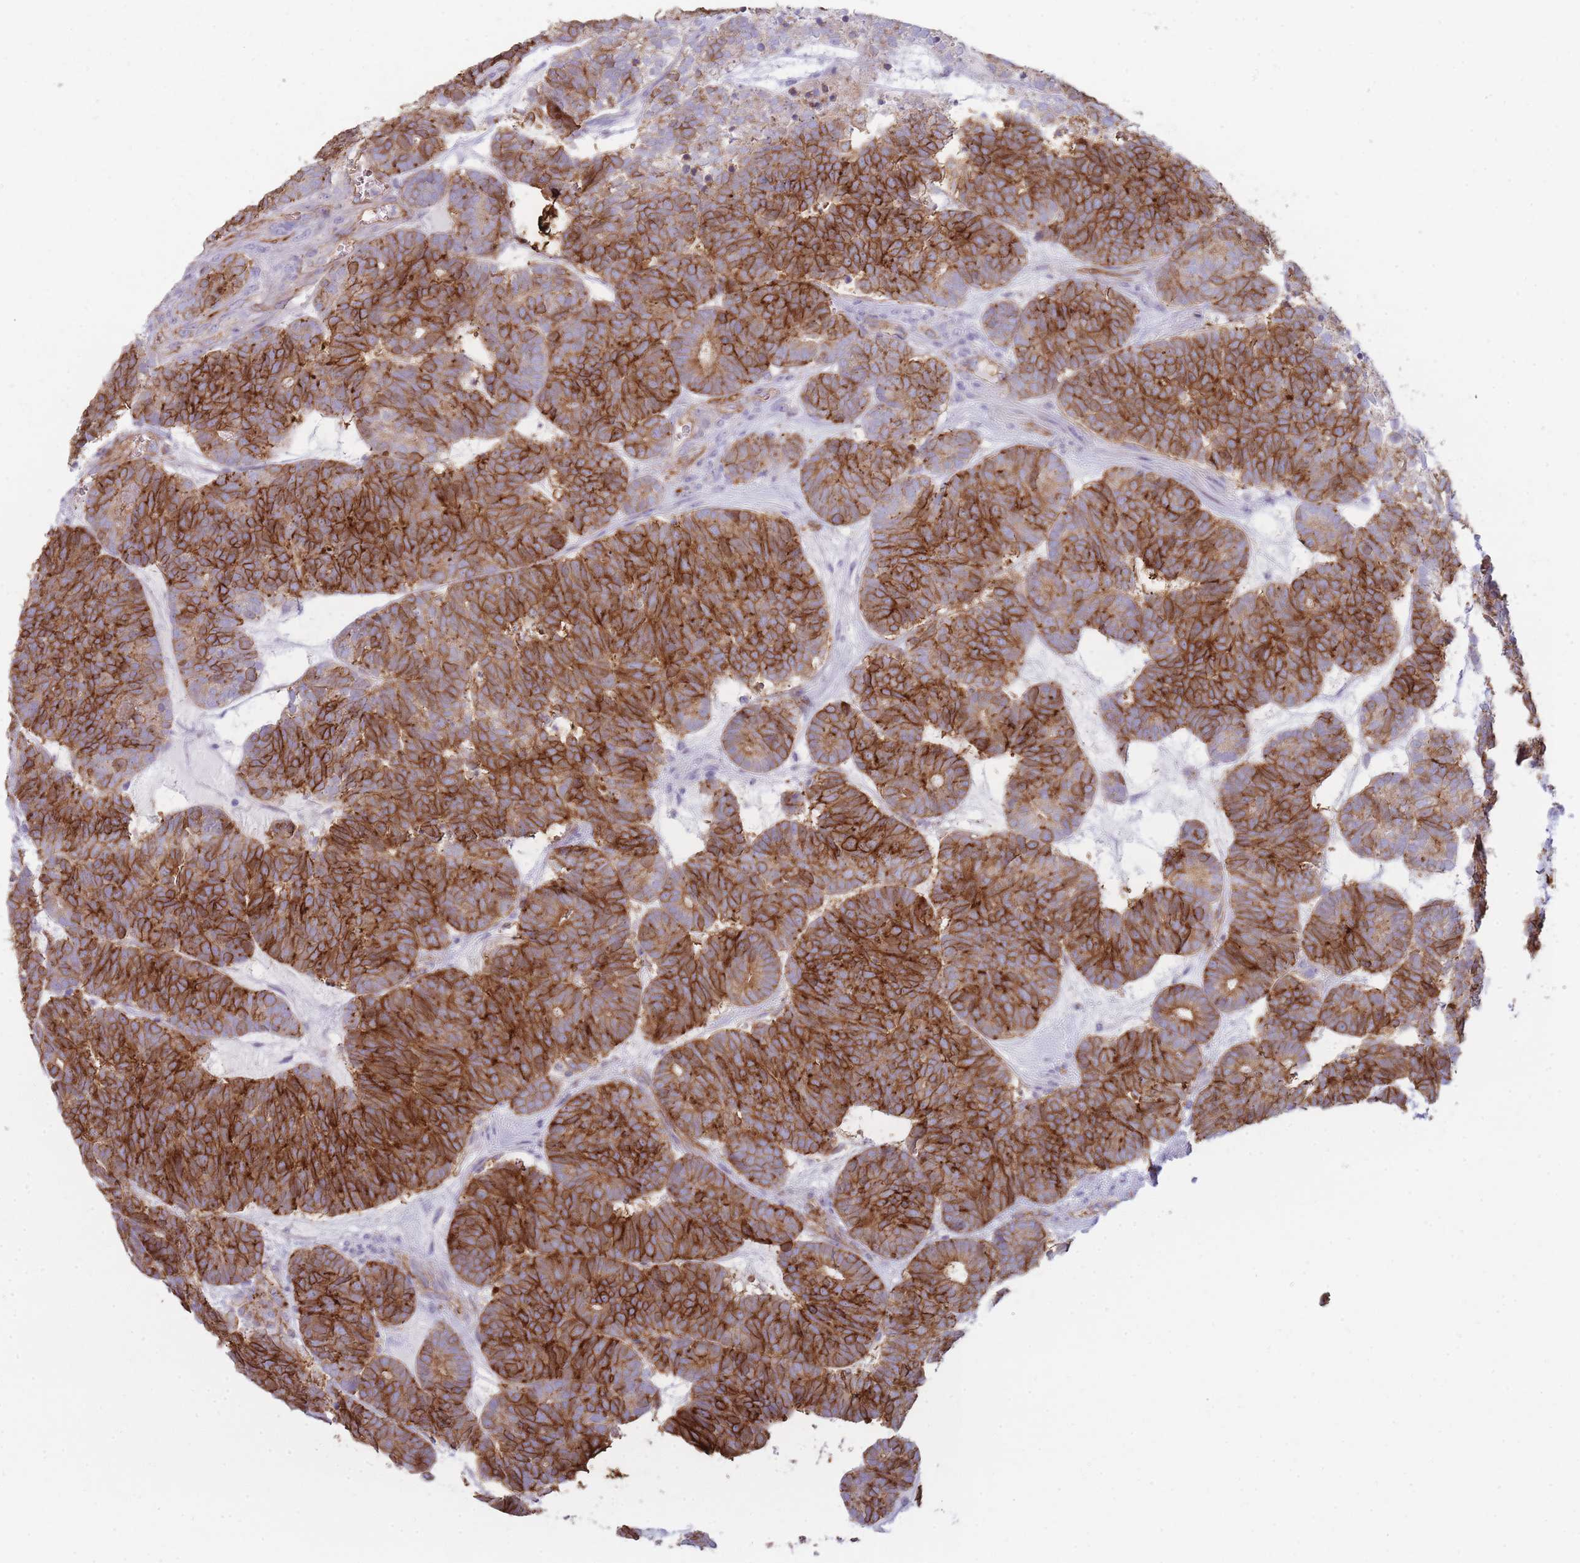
{"staining": {"intensity": "strong", "quantity": ">75%", "location": "cytoplasmic/membranous"}, "tissue": "head and neck cancer", "cell_type": "Tumor cells", "image_type": "cancer", "snomed": [{"axis": "morphology", "description": "Adenocarcinoma, NOS"}, {"axis": "topography", "description": "Head-Neck"}], "caption": "Immunohistochemistry micrograph of human adenocarcinoma (head and neck) stained for a protein (brown), which displays high levels of strong cytoplasmic/membranous positivity in about >75% of tumor cells.", "gene": "UTP14A", "patient": {"sex": "female", "age": 81}}